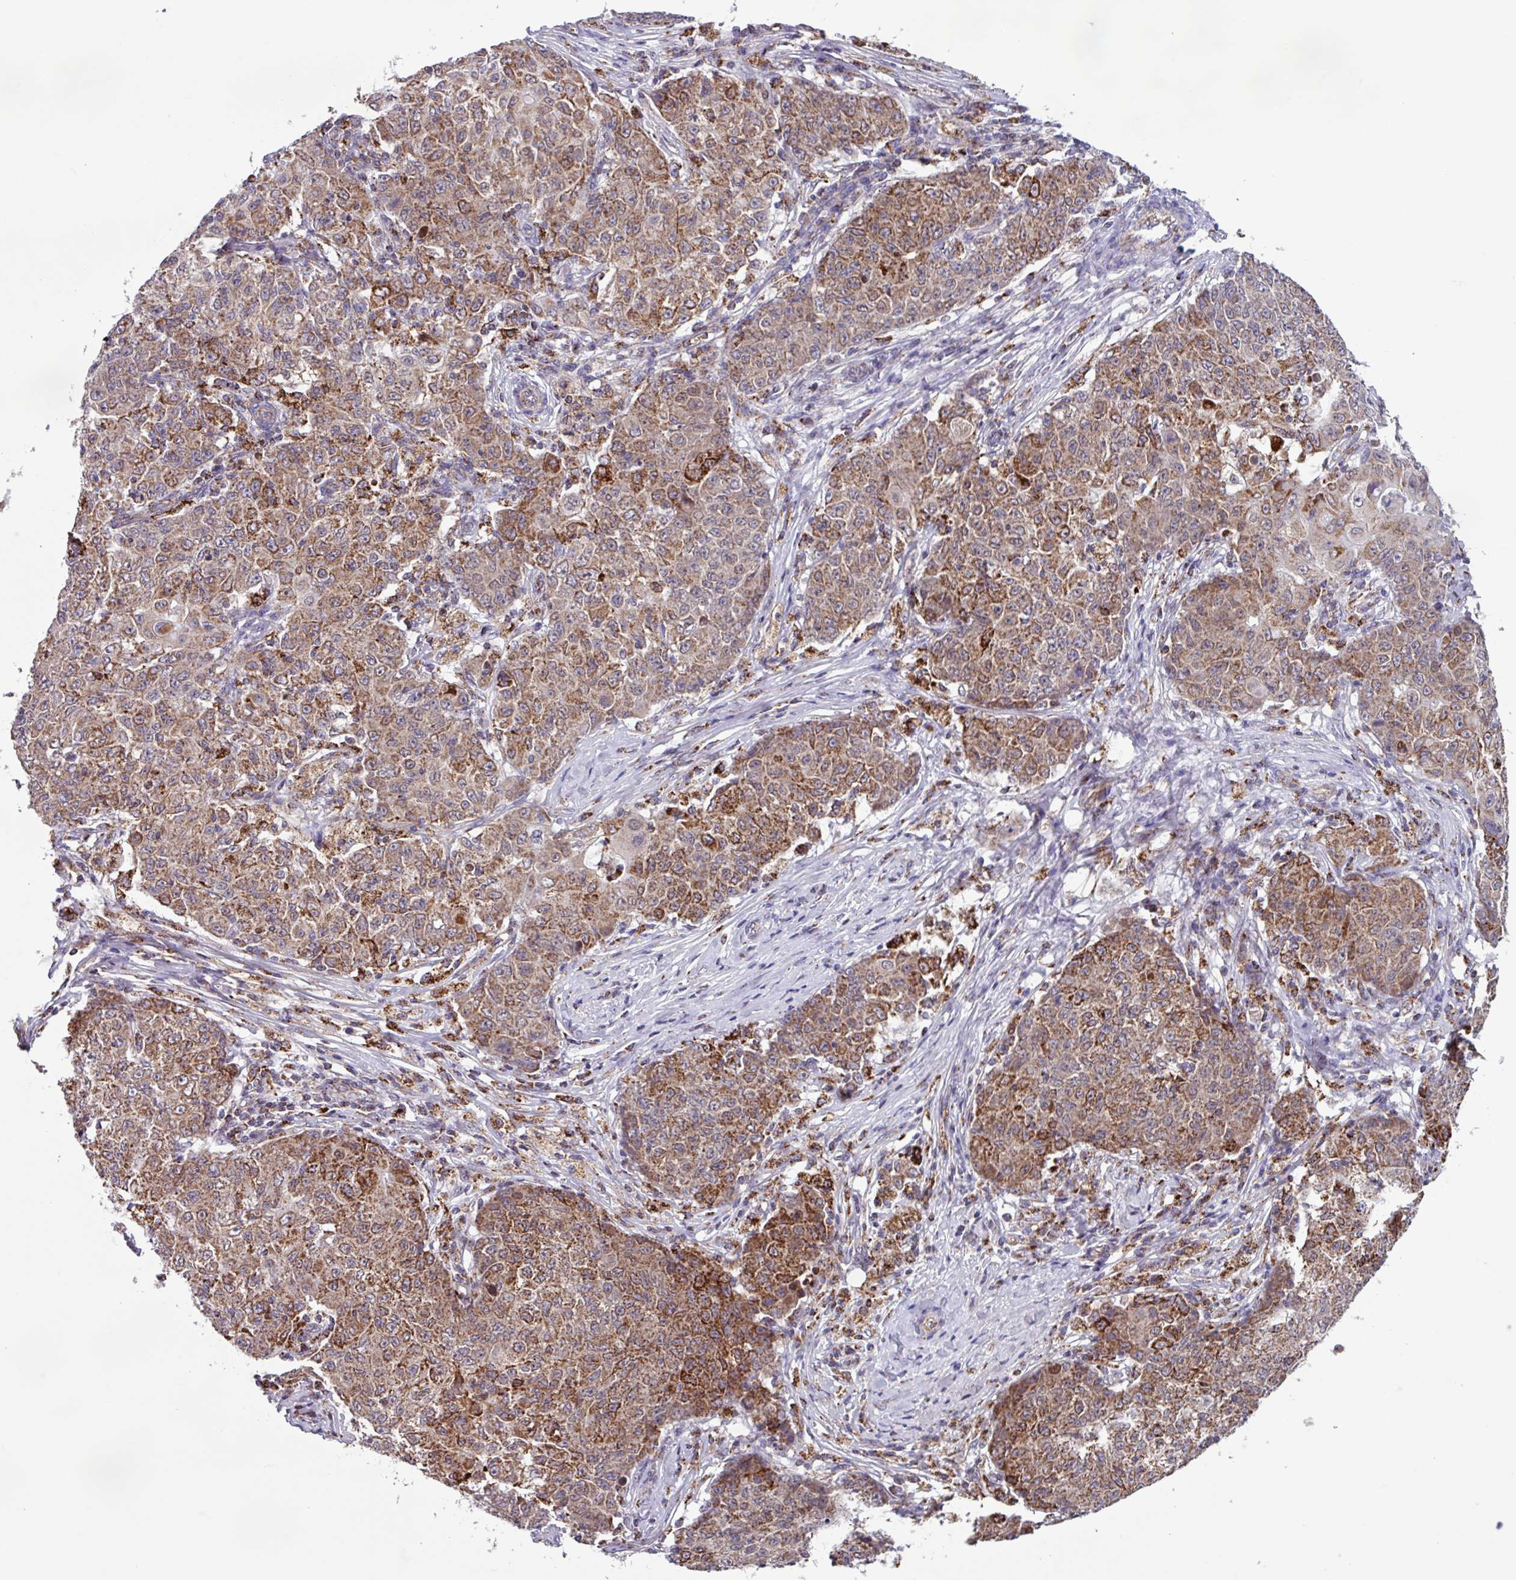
{"staining": {"intensity": "moderate", "quantity": ">75%", "location": "cytoplasmic/membranous"}, "tissue": "ovarian cancer", "cell_type": "Tumor cells", "image_type": "cancer", "snomed": [{"axis": "morphology", "description": "Carcinoma, endometroid"}, {"axis": "topography", "description": "Ovary"}], "caption": "Immunohistochemical staining of human ovarian cancer (endometroid carcinoma) shows medium levels of moderate cytoplasmic/membranous staining in about >75% of tumor cells. Nuclei are stained in blue.", "gene": "AKIRIN1", "patient": {"sex": "female", "age": 42}}